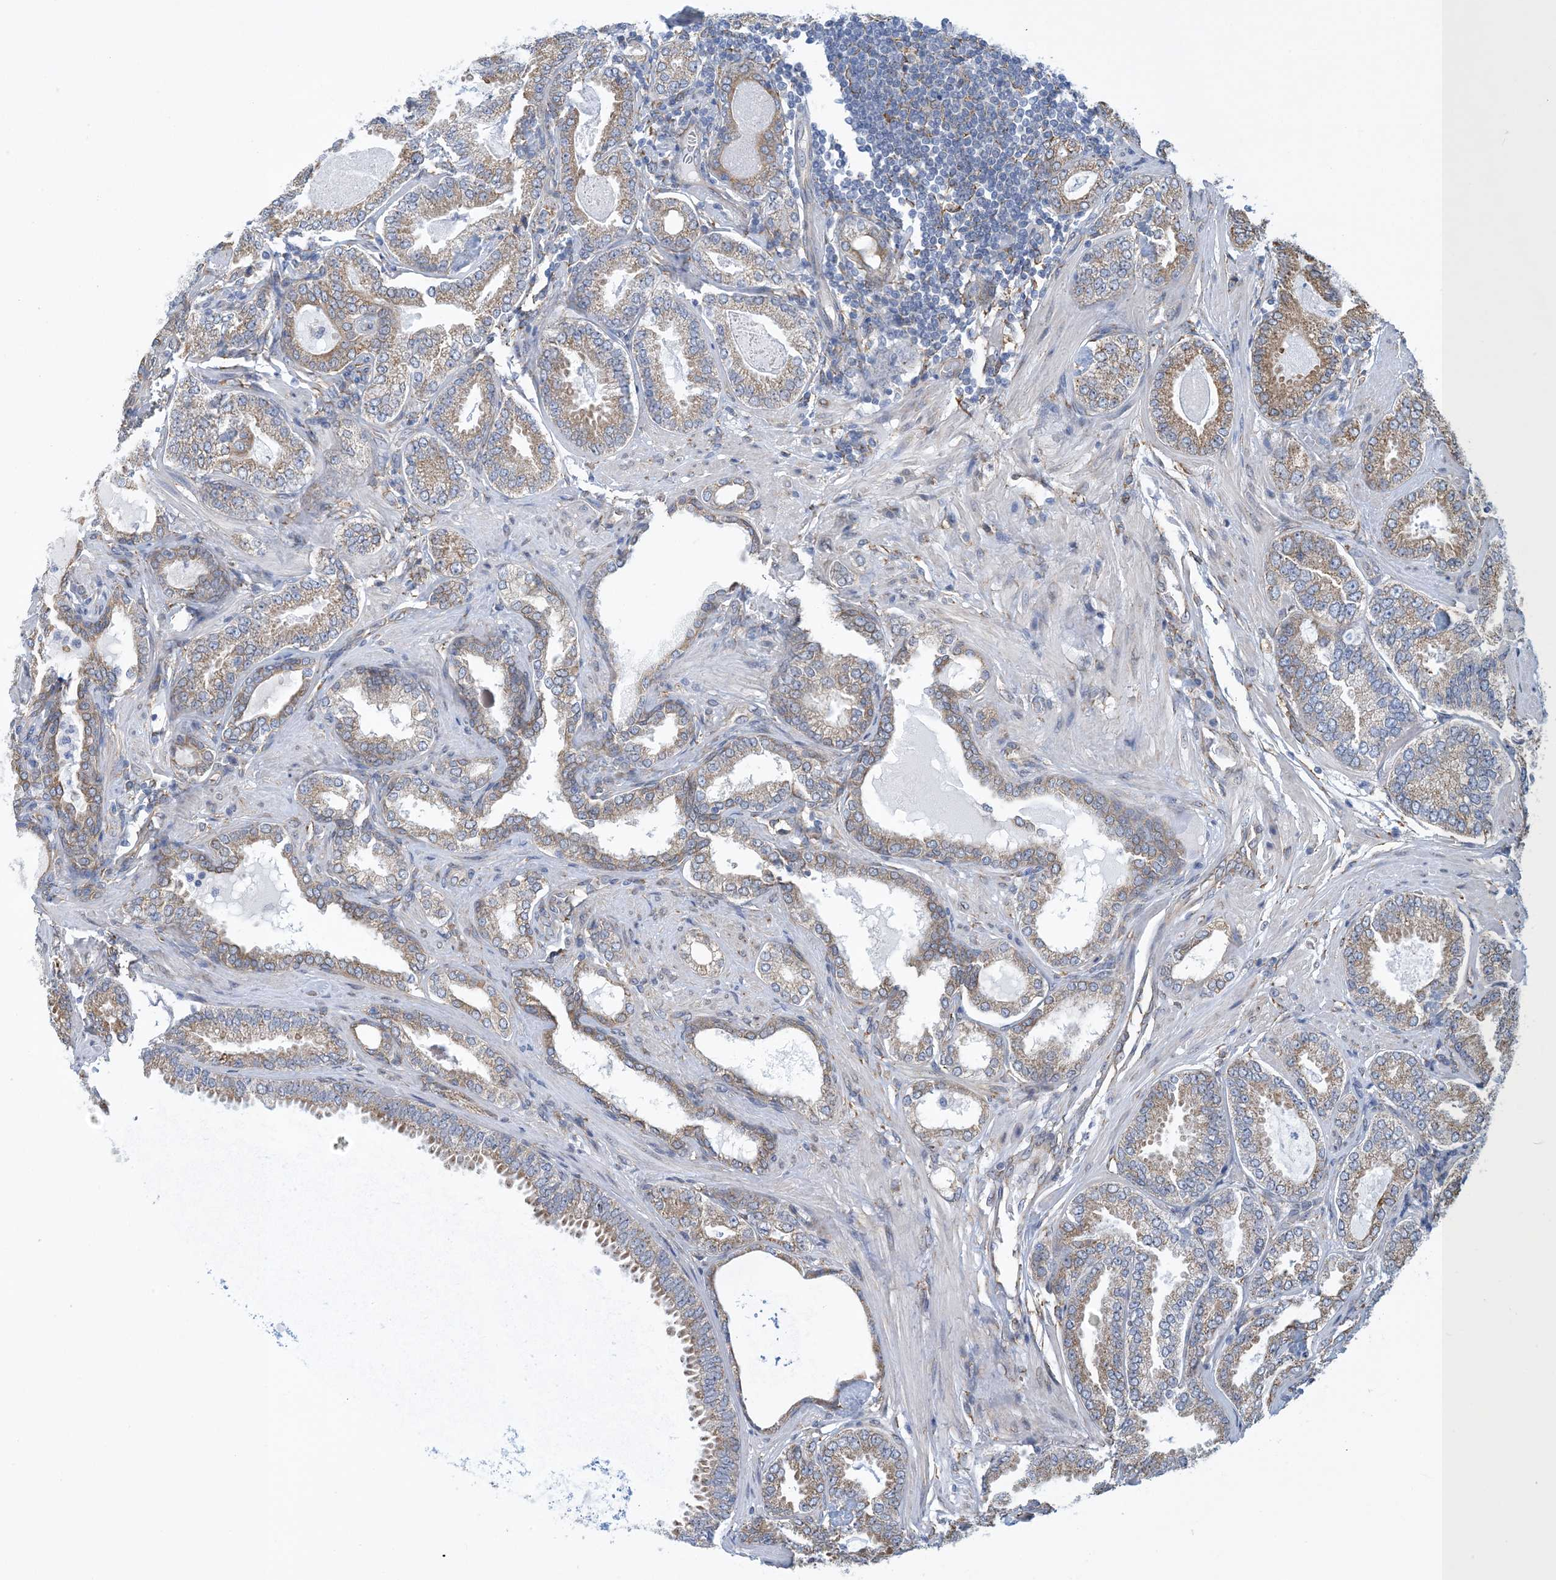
{"staining": {"intensity": "moderate", "quantity": ">75%", "location": "cytoplasmic/membranous"}, "tissue": "prostate cancer", "cell_type": "Tumor cells", "image_type": "cancer", "snomed": [{"axis": "morphology", "description": "Adenocarcinoma, Low grade"}, {"axis": "topography", "description": "Prostate"}], "caption": "Immunohistochemistry (IHC) micrograph of neoplastic tissue: prostate cancer stained using IHC demonstrates medium levels of moderate protein expression localized specifically in the cytoplasmic/membranous of tumor cells, appearing as a cytoplasmic/membranous brown color.", "gene": "CCDC14", "patient": {"sex": "male", "age": 71}}